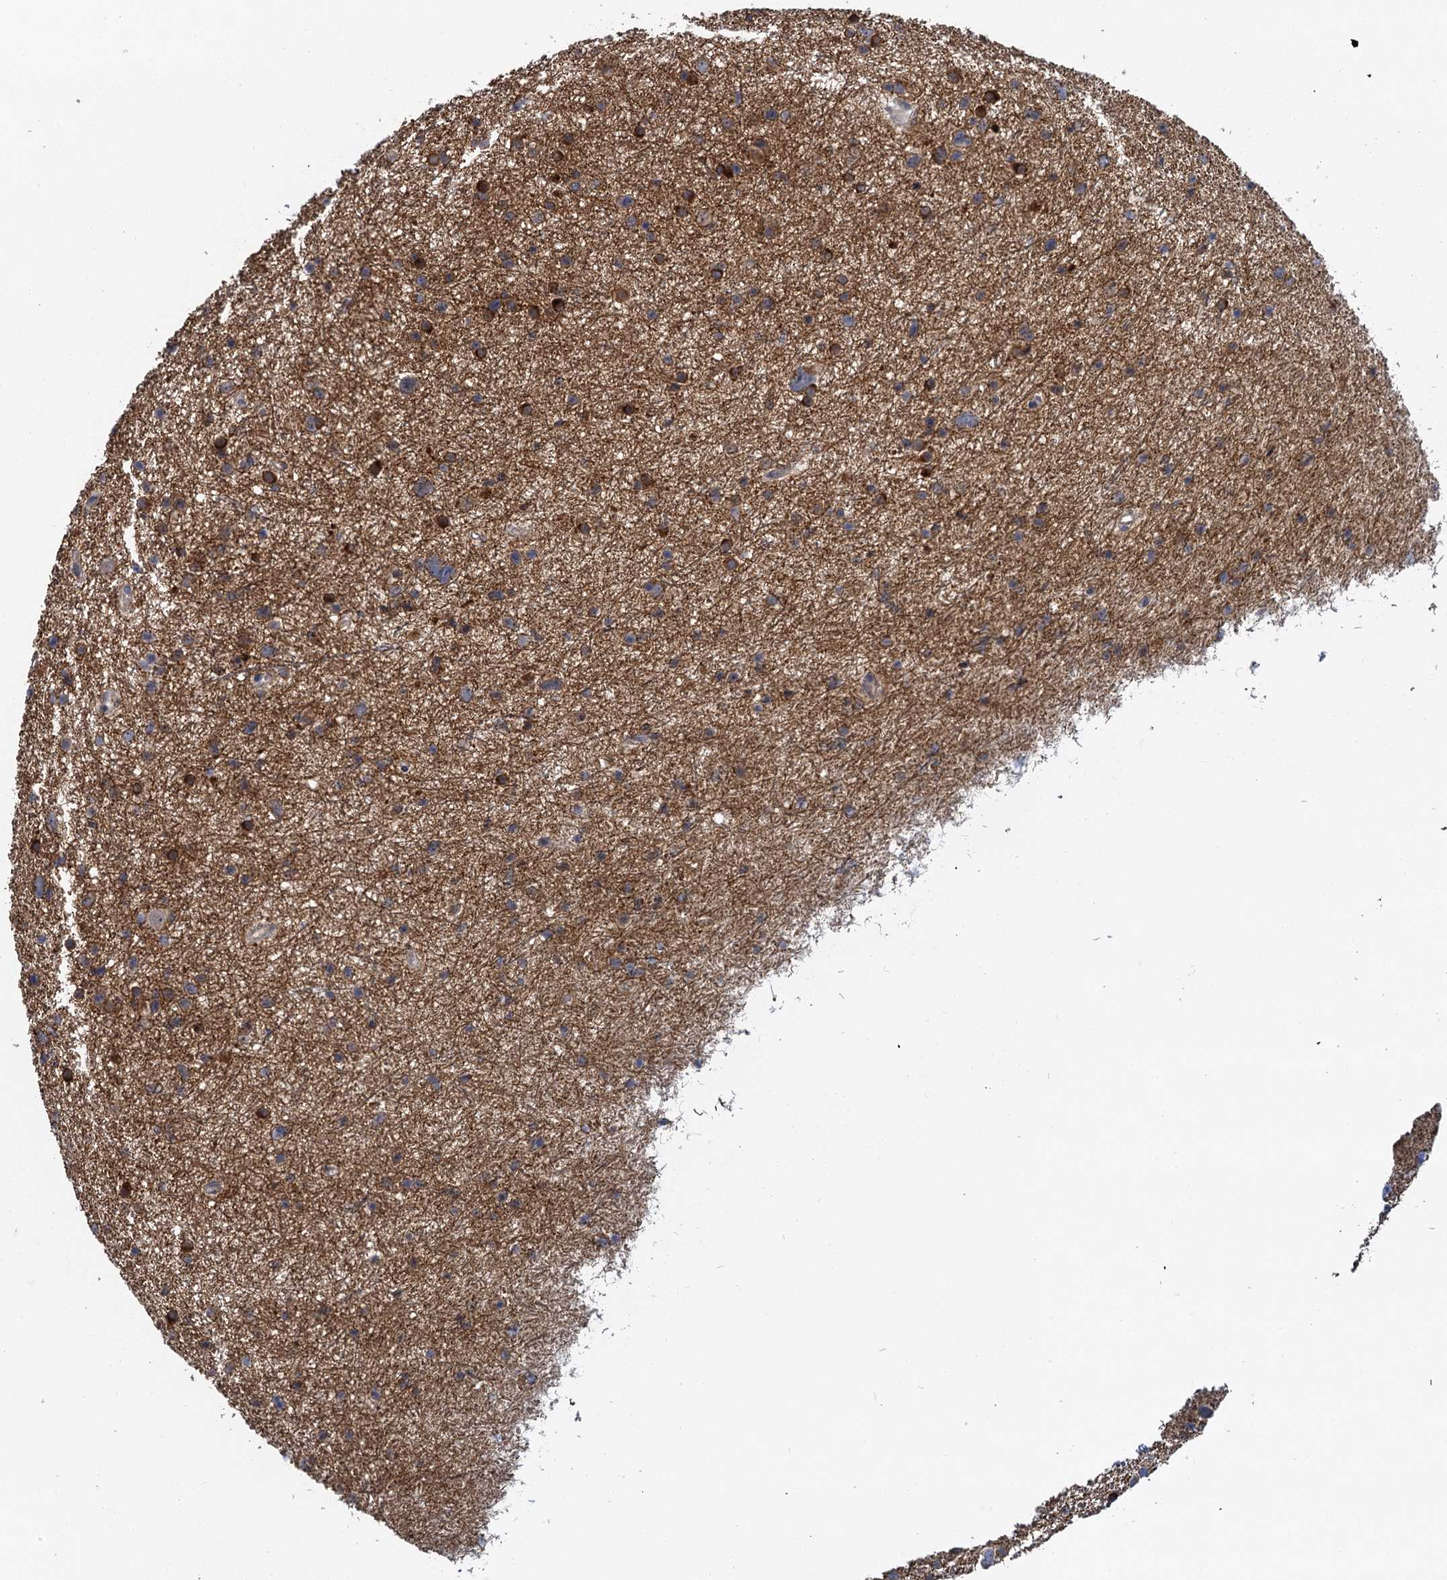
{"staining": {"intensity": "moderate", "quantity": "<25%", "location": "cytoplasmic/membranous"}, "tissue": "glioma", "cell_type": "Tumor cells", "image_type": "cancer", "snomed": [{"axis": "morphology", "description": "Glioma, malignant, Low grade"}, {"axis": "topography", "description": "Cerebral cortex"}], "caption": "A histopathology image of malignant glioma (low-grade) stained for a protein shows moderate cytoplasmic/membranous brown staining in tumor cells.", "gene": "MDM1", "patient": {"sex": "female", "age": 39}}